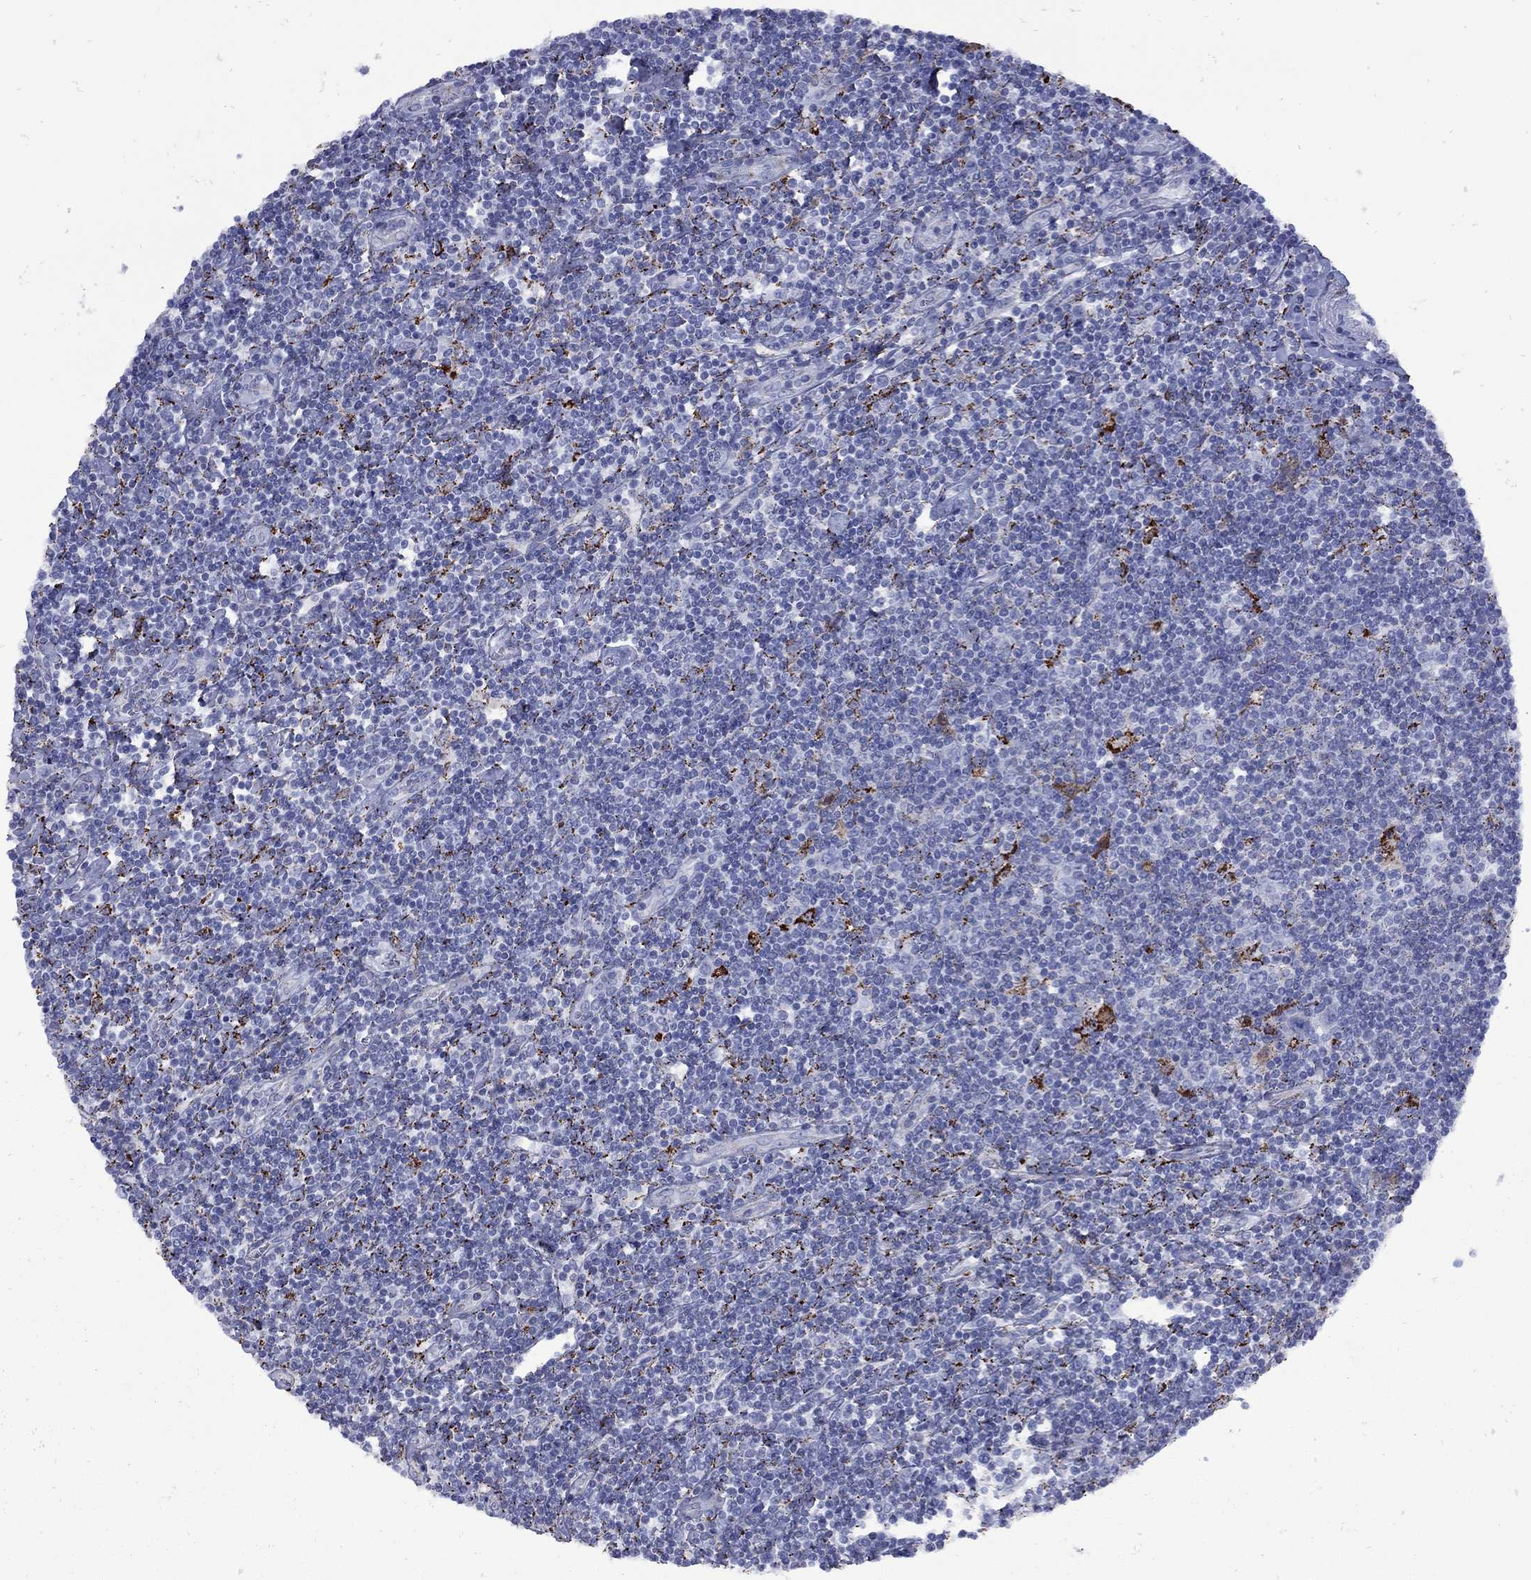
{"staining": {"intensity": "negative", "quantity": "none", "location": "none"}, "tissue": "lymphoma", "cell_type": "Tumor cells", "image_type": "cancer", "snomed": [{"axis": "morphology", "description": "Hodgkin's disease, NOS"}, {"axis": "topography", "description": "Lymph node"}], "caption": "Immunohistochemistry (IHC) histopathology image of neoplastic tissue: lymphoma stained with DAB (3,3'-diaminobenzidine) reveals no significant protein expression in tumor cells.", "gene": "SESTD1", "patient": {"sex": "male", "age": 40}}